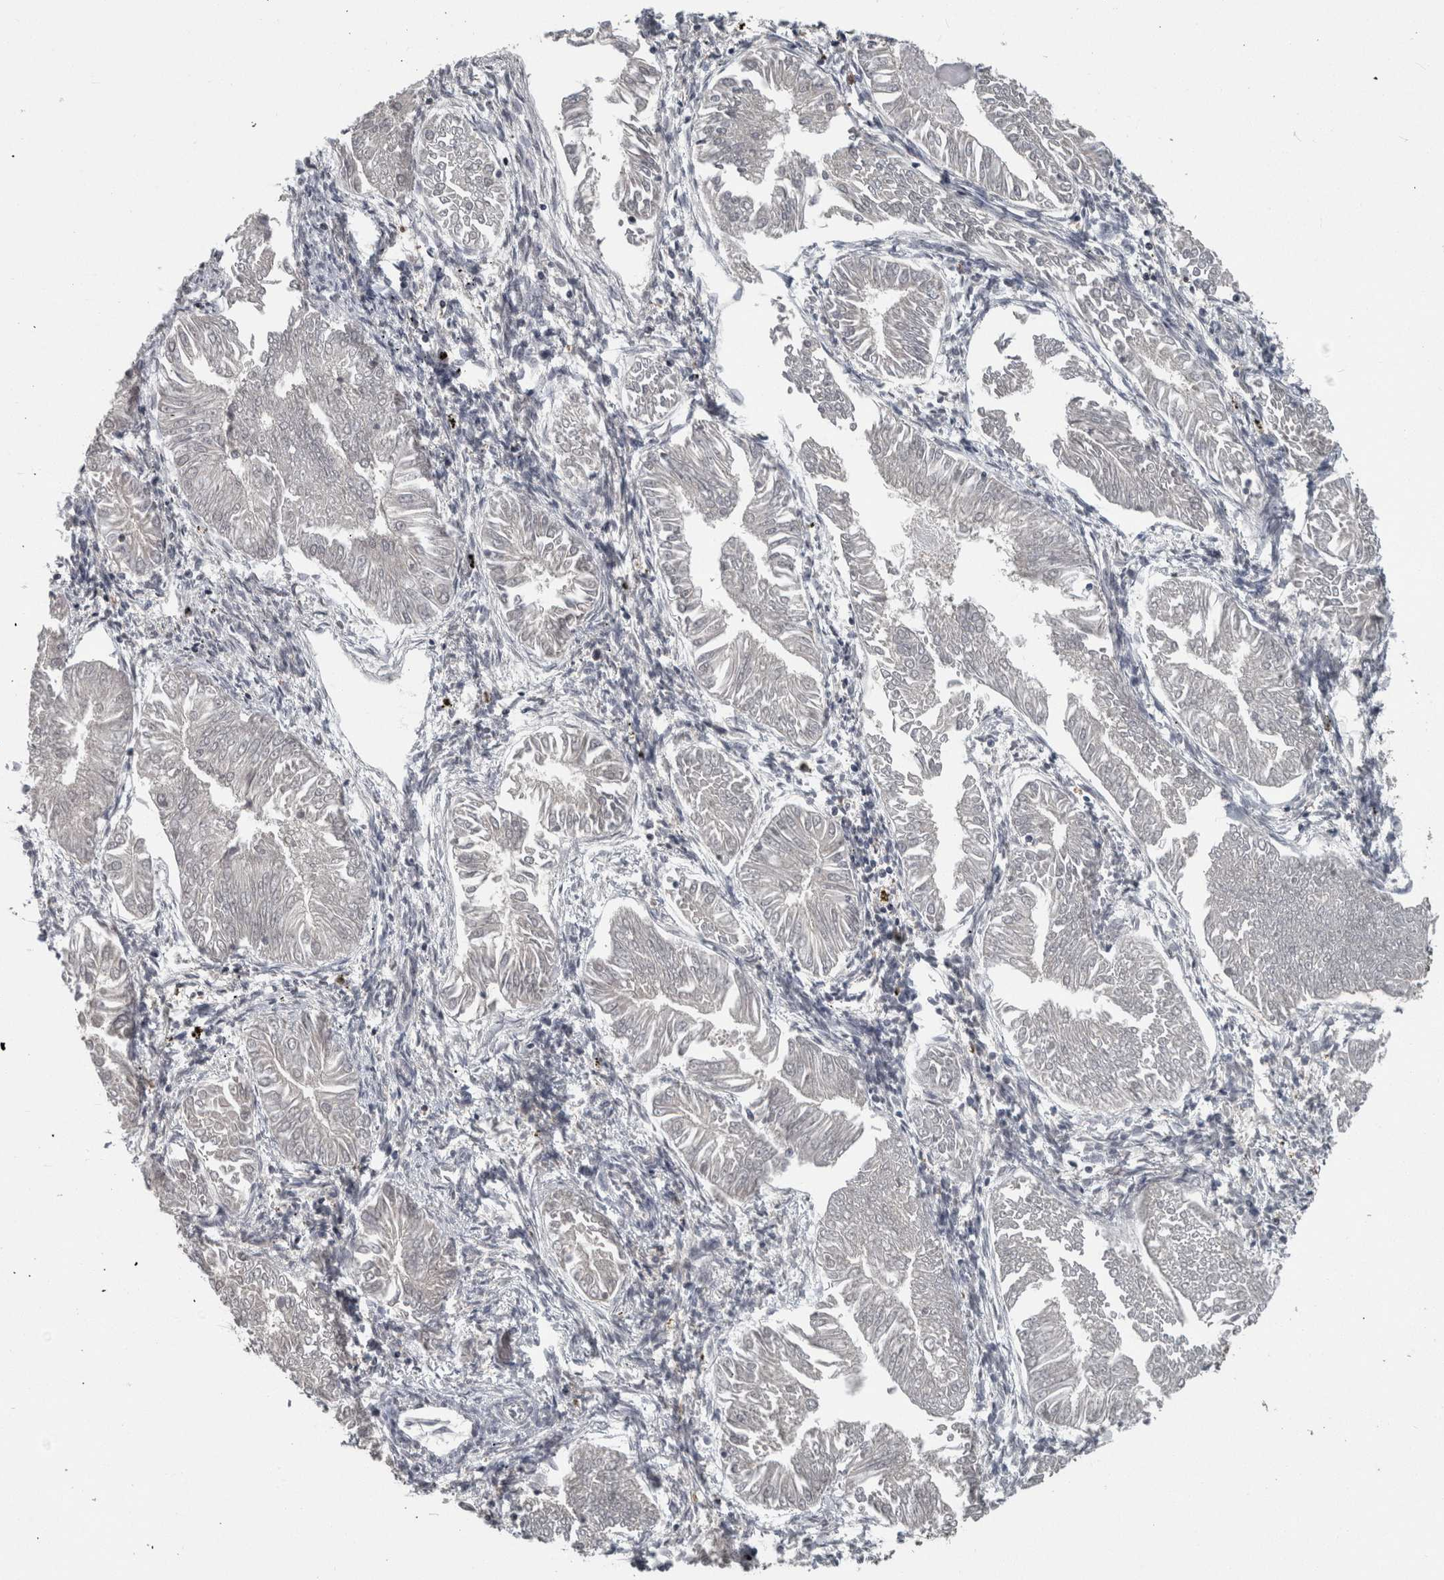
{"staining": {"intensity": "negative", "quantity": "none", "location": "none"}, "tissue": "endometrial cancer", "cell_type": "Tumor cells", "image_type": "cancer", "snomed": [{"axis": "morphology", "description": "Adenocarcinoma, NOS"}, {"axis": "topography", "description": "Endometrium"}], "caption": "A photomicrograph of human endometrial cancer (adenocarcinoma) is negative for staining in tumor cells. The staining is performed using DAB brown chromogen with nuclei counter-stained in using hematoxylin.", "gene": "MAFF", "patient": {"sex": "female", "age": 53}}